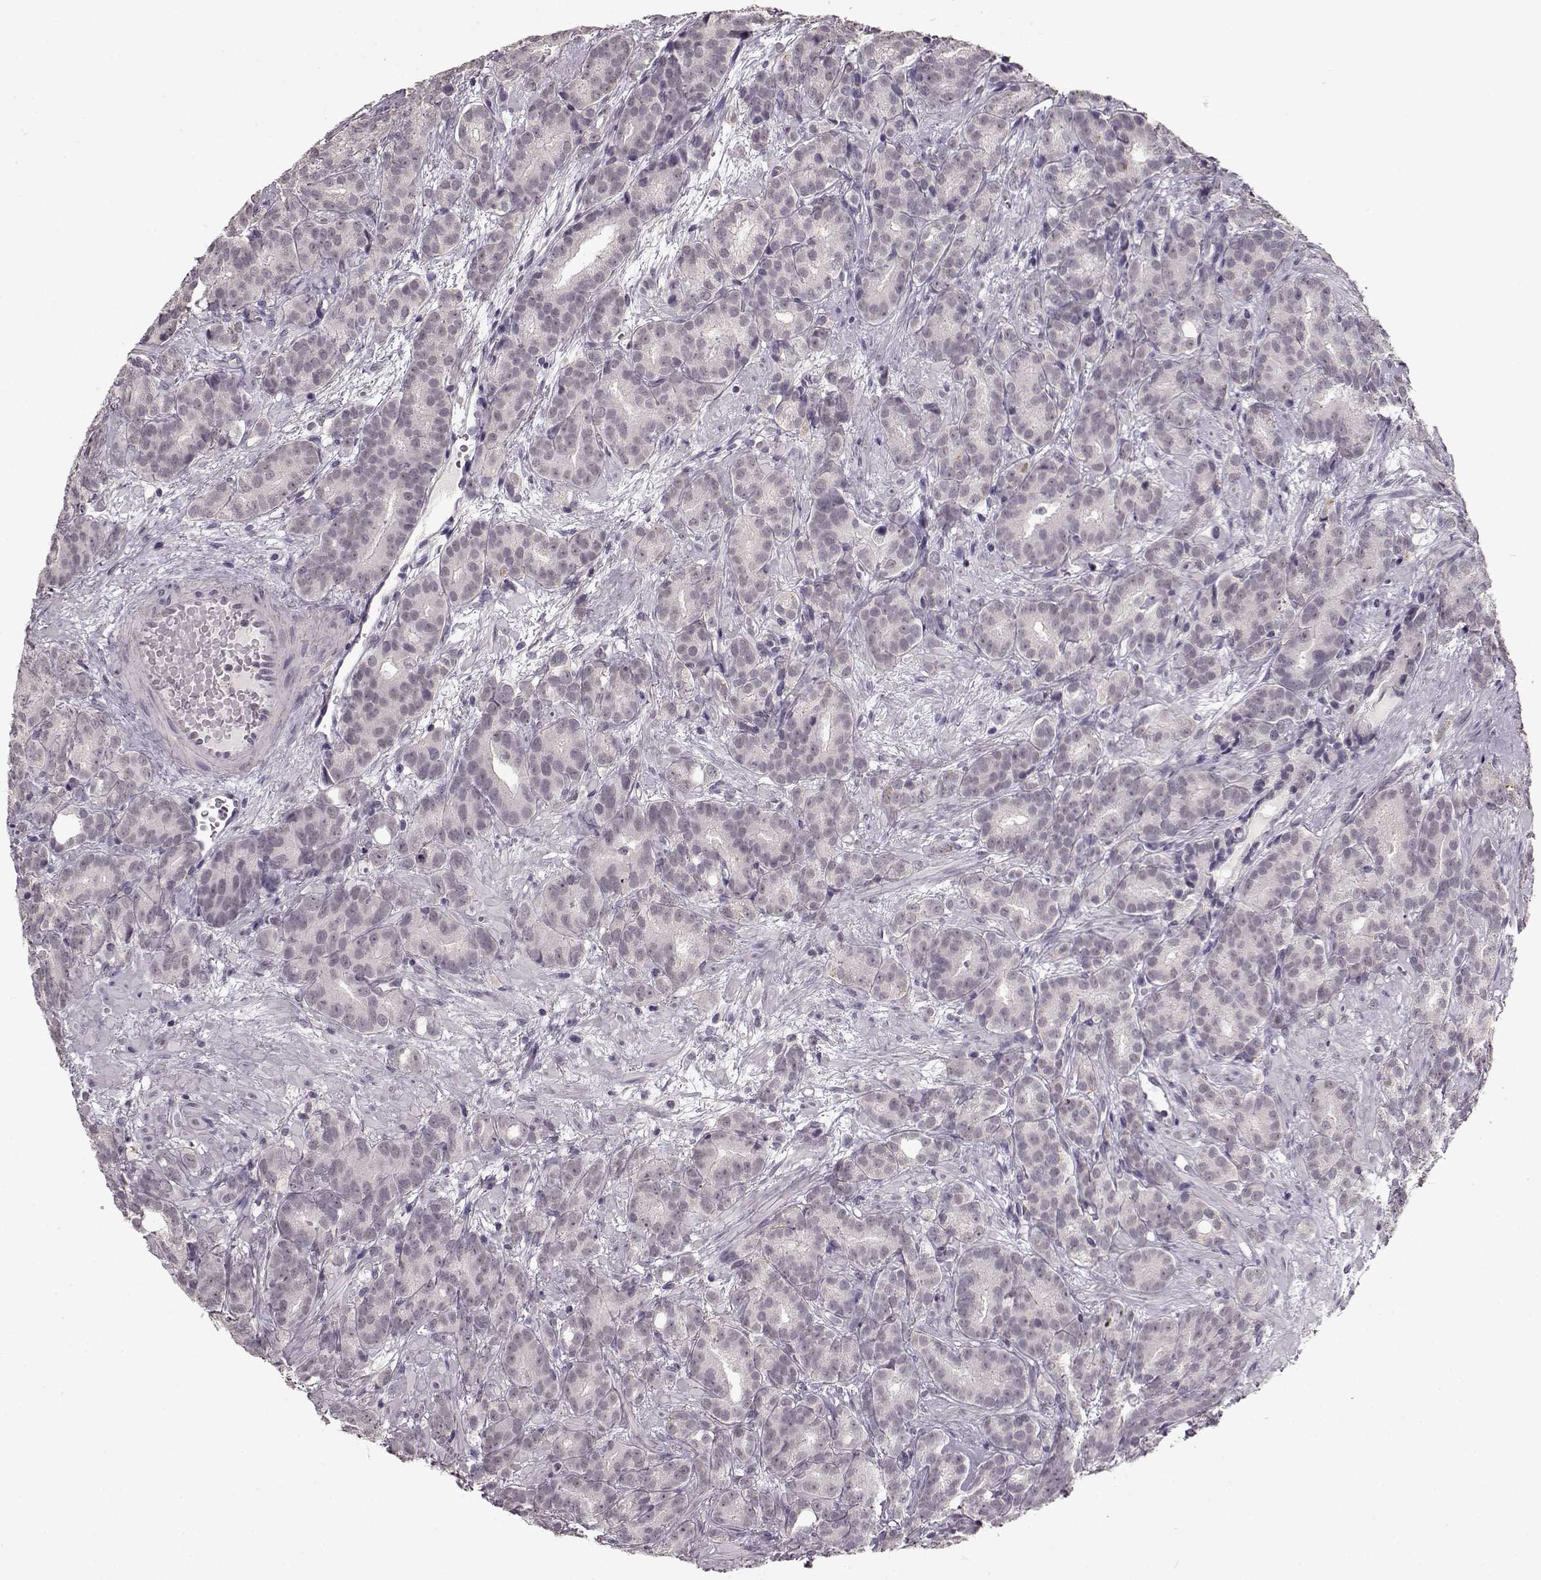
{"staining": {"intensity": "weak", "quantity": "<25%", "location": "cytoplasmic/membranous"}, "tissue": "prostate cancer", "cell_type": "Tumor cells", "image_type": "cancer", "snomed": [{"axis": "morphology", "description": "Adenocarcinoma, High grade"}, {"axis": "topography", "description": "Prostate"}], "caption": "Histopathology image shows no protein staining in tumor cells of prostate adenocarcinoma (high-grade) tissue.", "gene": "RP1L1", "patient": {"sex": "male", "age": 90}}